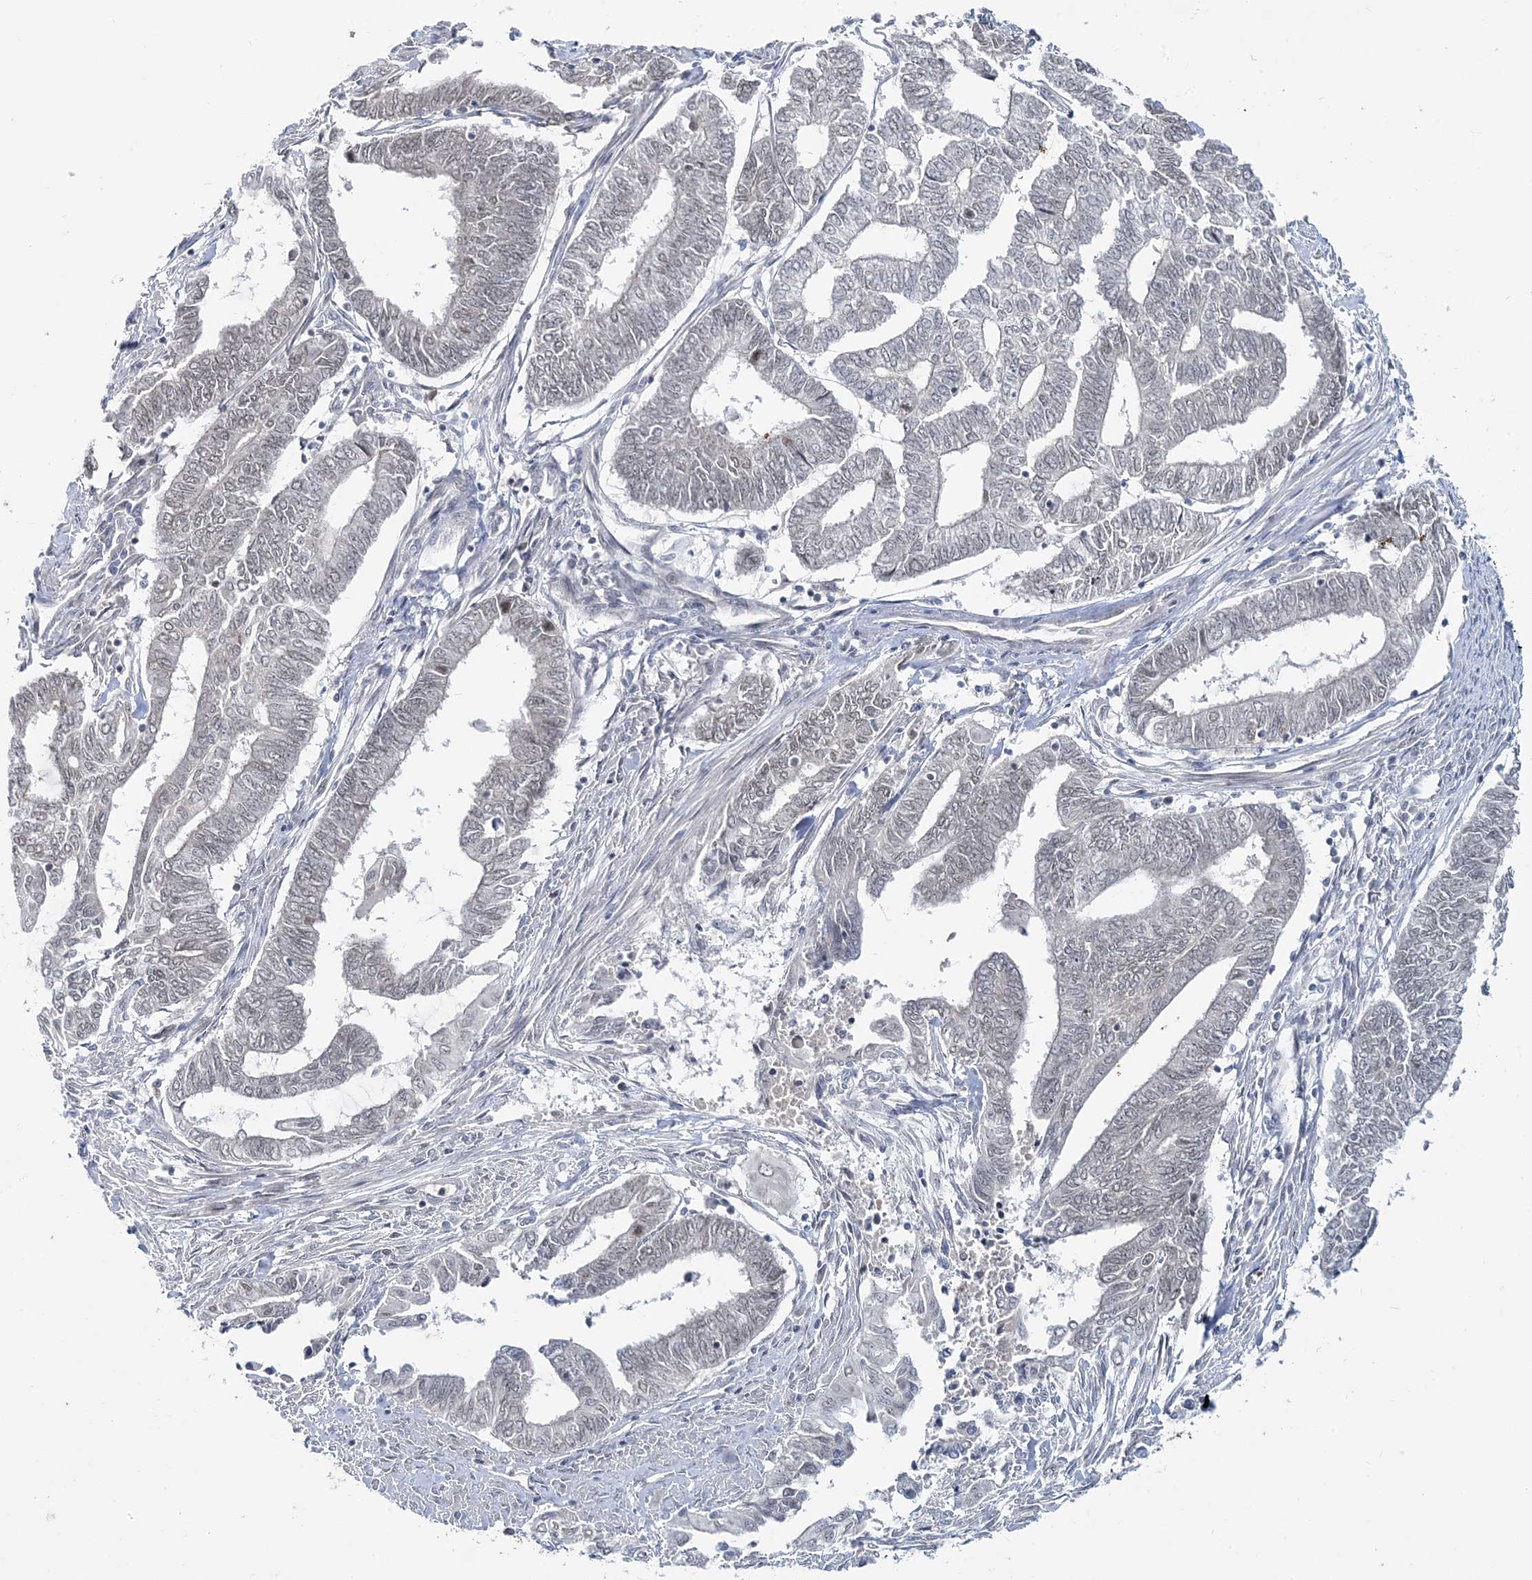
{"staining": {"intensity": "negative", "quantity": "none", "location": "none"}, "tissue": "endometrial cancer", "cell_type": "Tumor cells", "image_type": "cancer", "snomed": [{"axis": "morphology", "description": "Adenocarcinoma, NOS"}, {"axis": "topography", "description": "Uterus"}, {"axis": "topography", "description": "Endometrium"}], "caption": "Immunohistochemistry (IHC) of endometrial cancer displays no positivity in tumor cells.", "gene": "LEXM", "patient": {"sex": "female", "age": 70}}